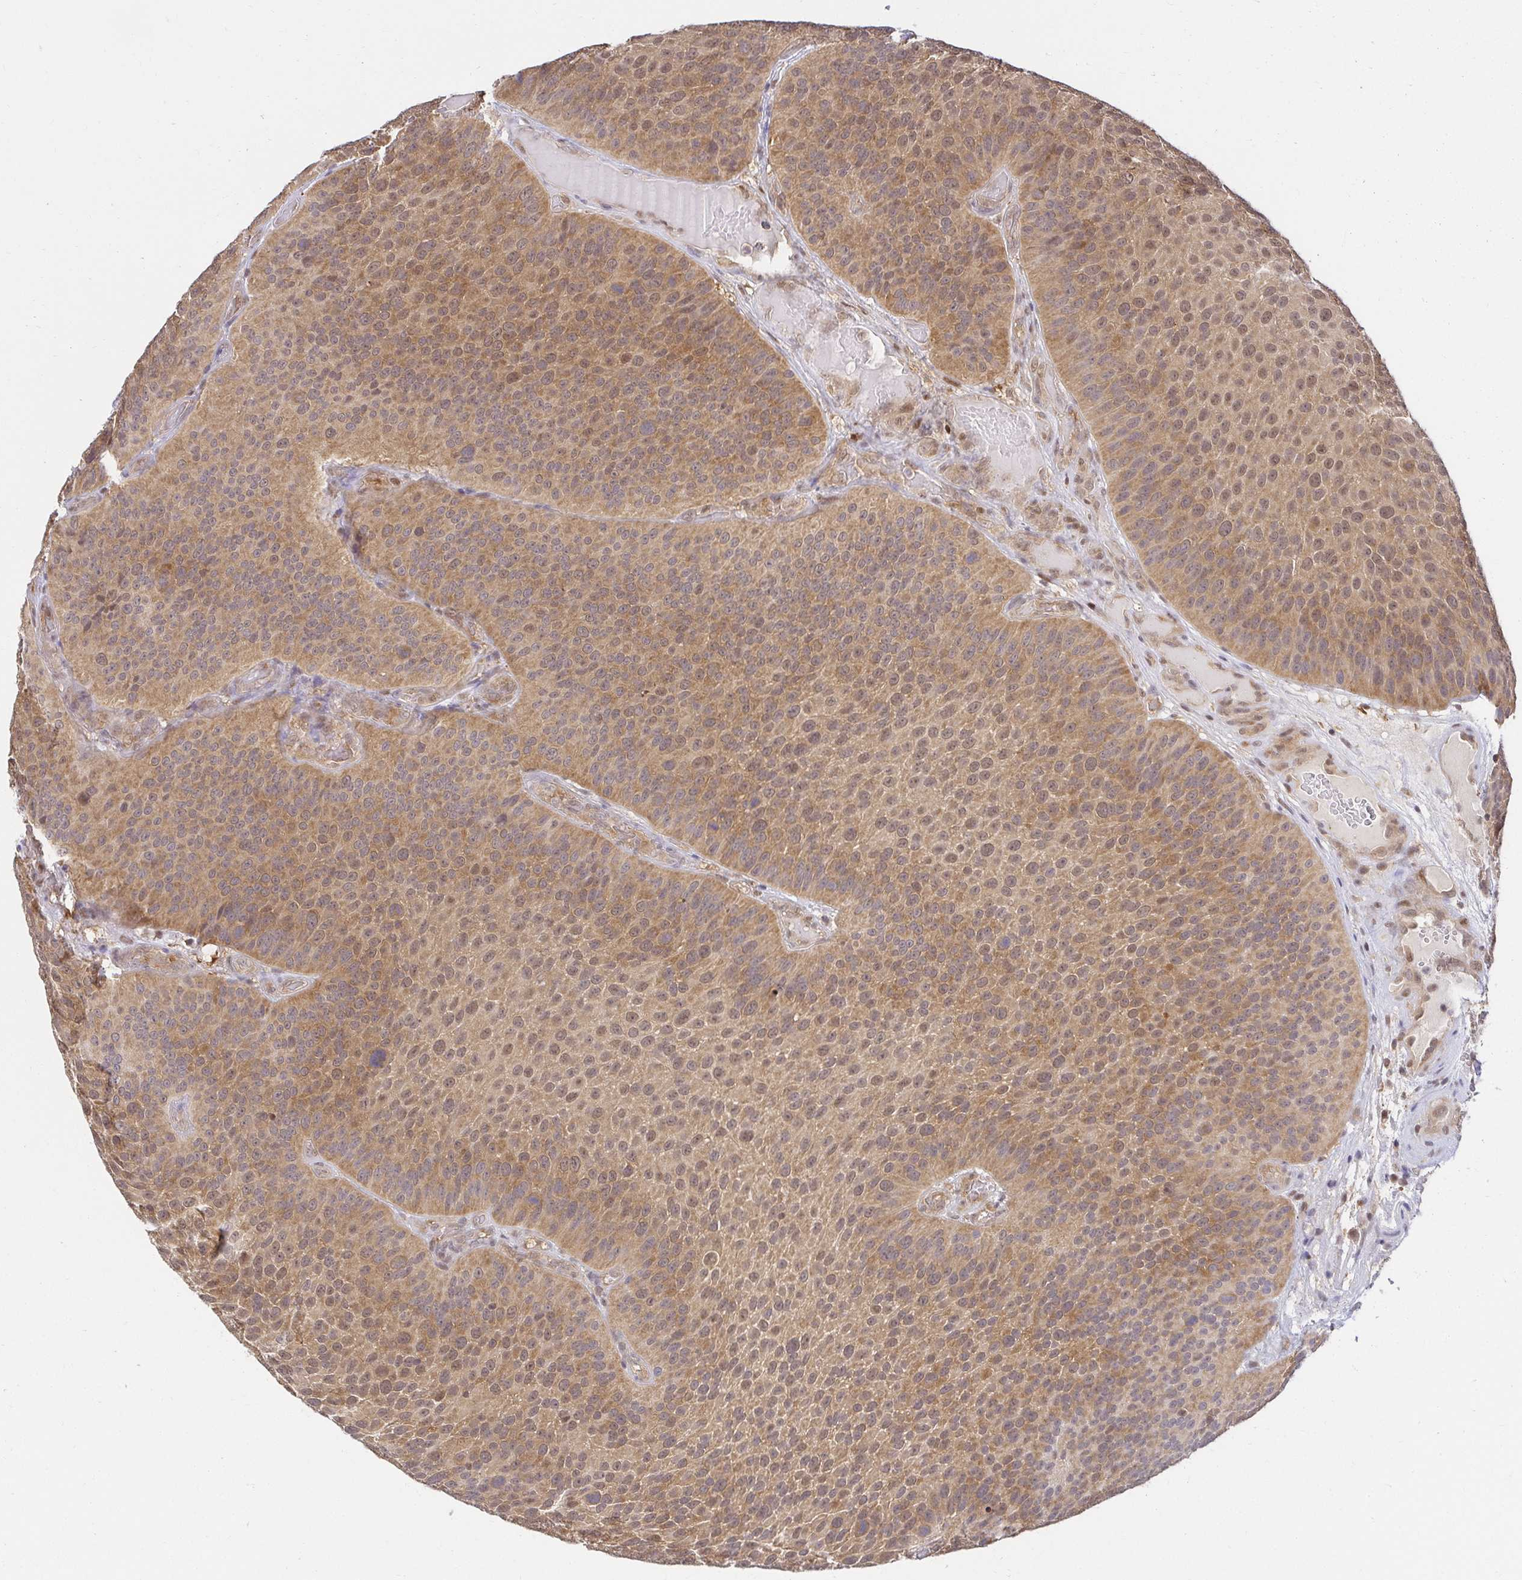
{"staining": {"intensity": "moderate", "quantity": ">75%", "location": "cytoplasmic/membranous,nuclear"}, "tissue": "urothelial cancer", "cell_type": "Tumor cells", "image_type": "cancer", "snomed": [{"axis": "morphology", "description": "Urothelial carcinoma, Low grade"}, {"axis": "topography", "description": "Urinary bladder"}], "caption": "Immunohistochemical staining of urothelial carcinoma (low-grade) demonstrates medium levels of moderate cytoplasmic/membranous and nuclear protein positivity in approximately >75% of tumor cells. (DAB (3,3'-diaminobenzidine) = brown stain, brightfield microscopy at high magnification).", "gene": "PSMA4", "patient": {"sex": "male", "age": 76}}